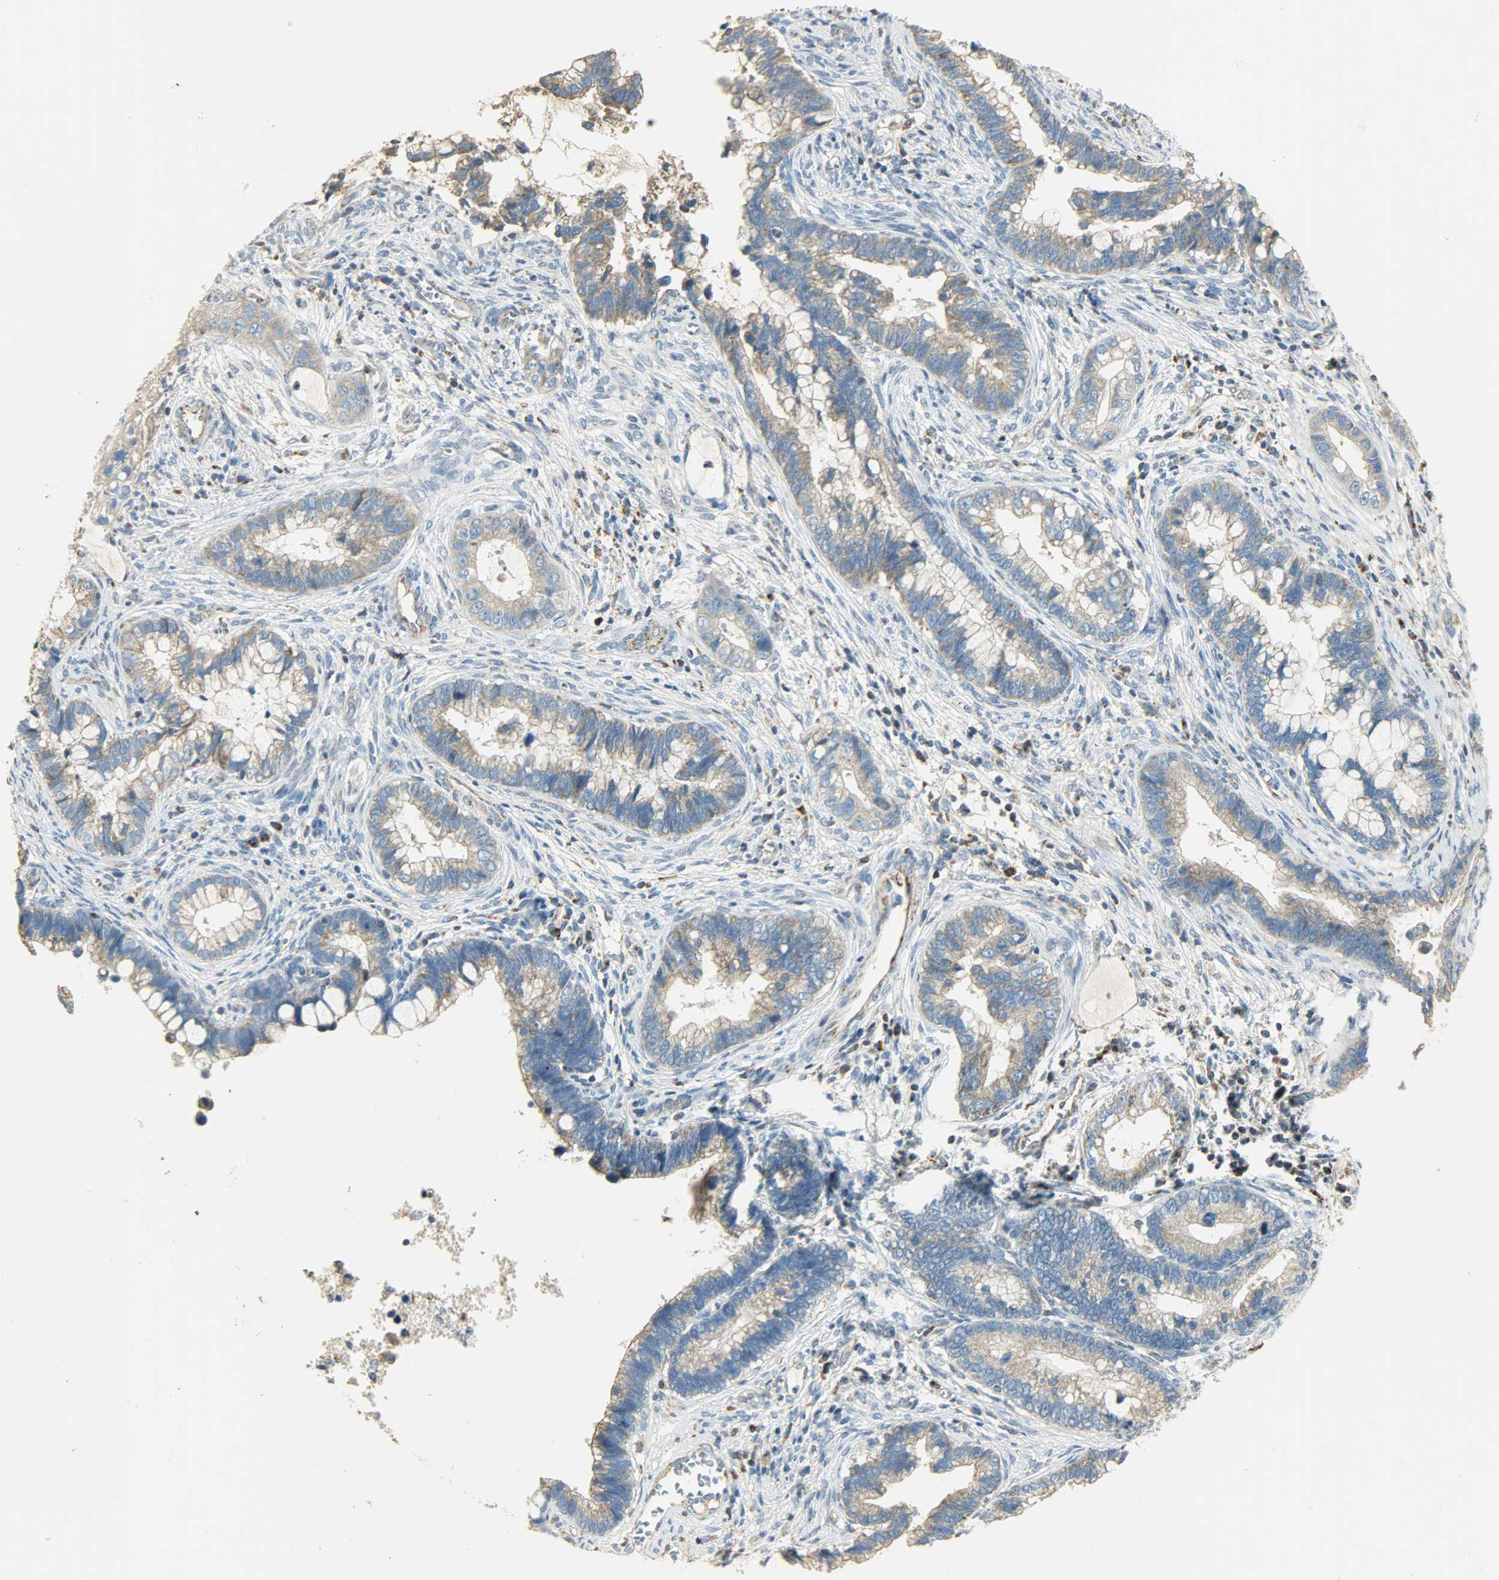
{"staining": {"intensity": "moderate", "quantity": ">75%", "location": "cytoplasmic/membranous"}, "tissue": "cervical cancer", "cell_type": "Tumor cells", "image_type": "cancer", "snomed": [{"axis": "morphology", "description": "Adenocarcinoma, NOS"}, {"axis": "topography", "description": "Cervix"}], "caption": "Human adenocarcinoma (cervical) stained with a protein marker exhibits moderate staining in tumor cells.", "gene": "NNT", "patient": {"sex": "female", "age": 44}}